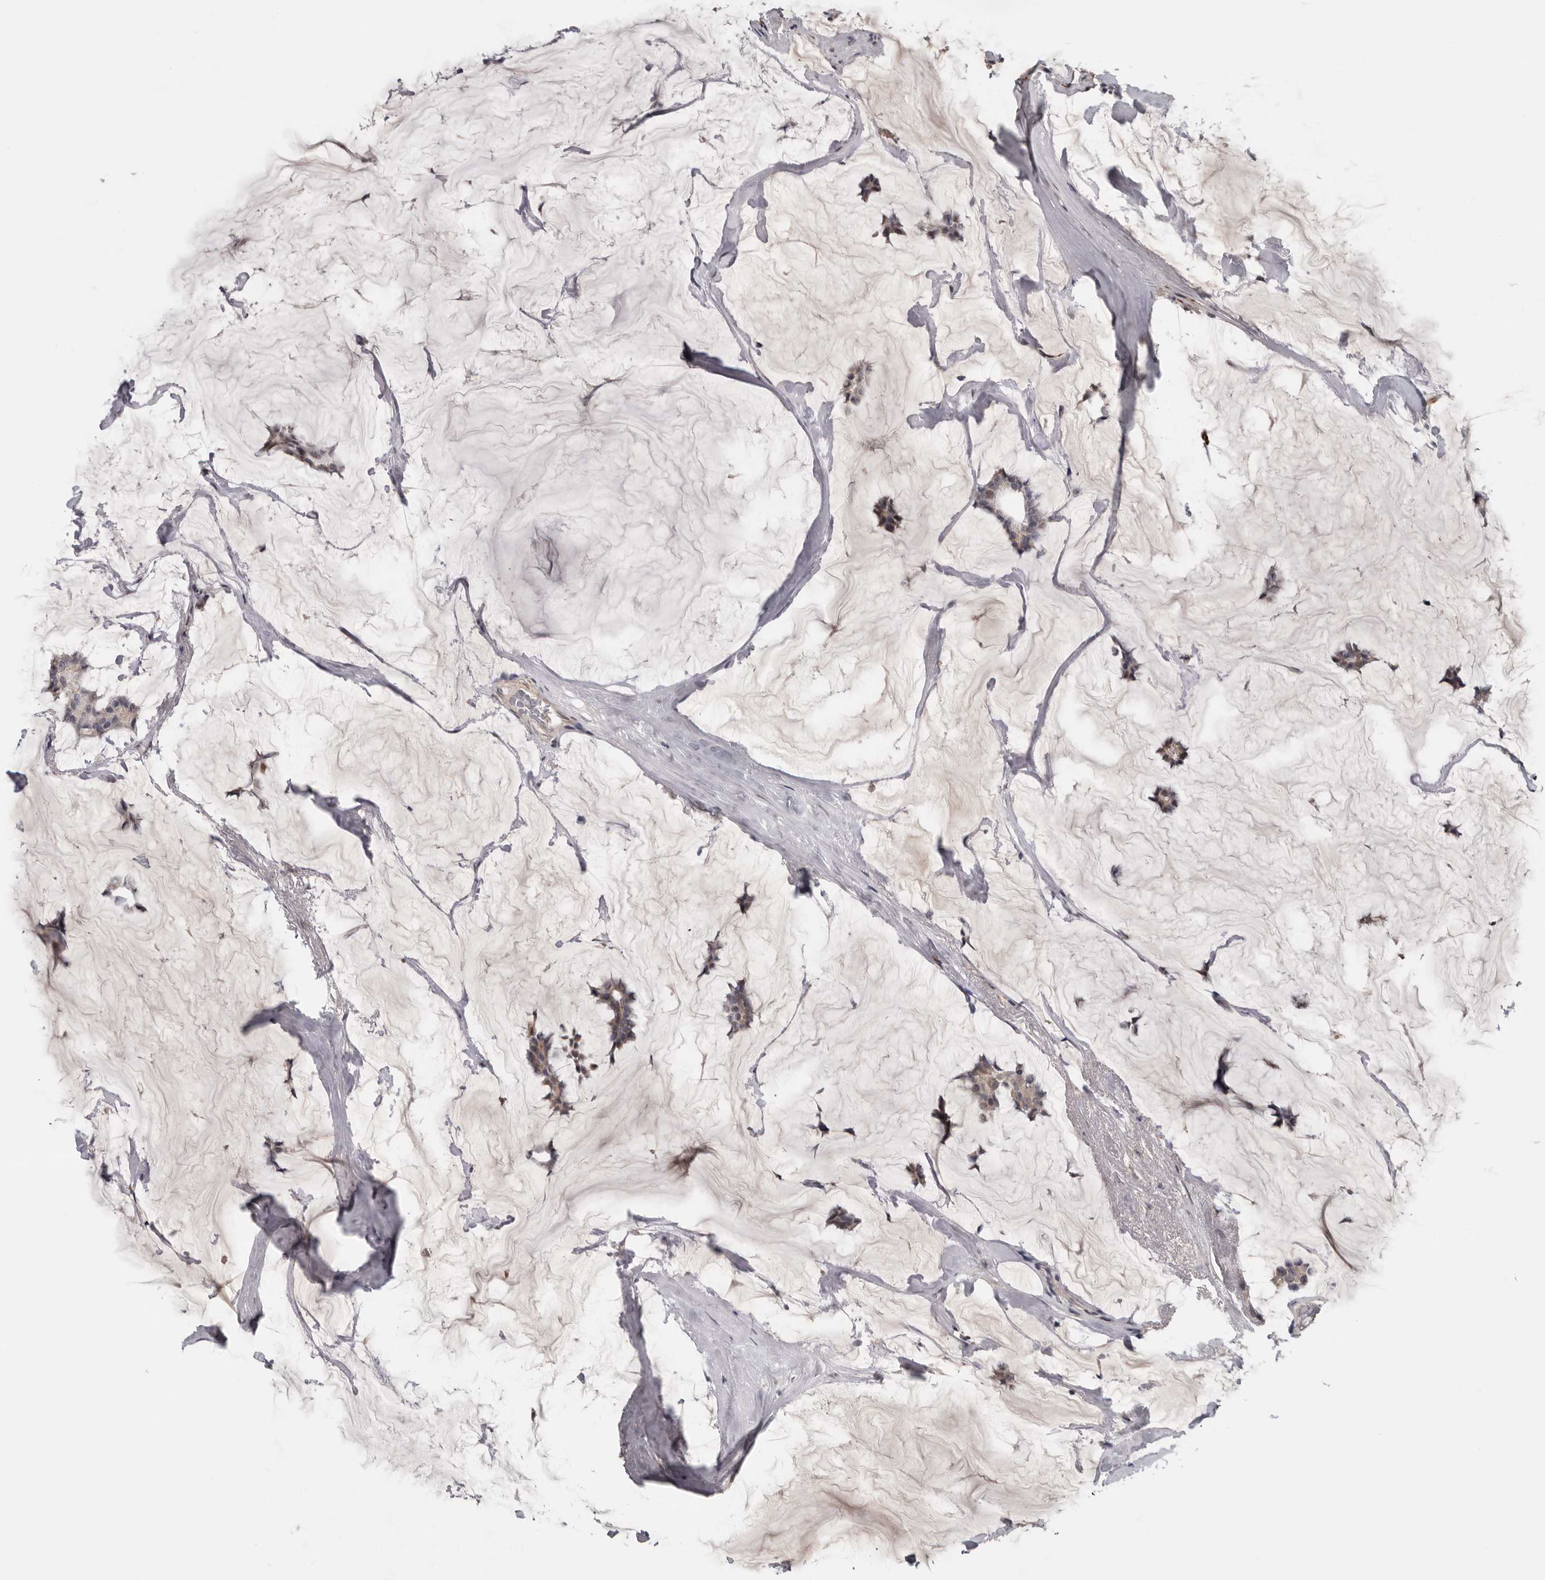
{"staining": {"intensity": "weak", "quantity": "25%-75%", "location": "cytoplasmic/membranous"}, "tissue": "breast cancer", "cell_type": "Tumor cells", "image_type": "cancer", "snomed": [{"axis": "morphology", "description": "Duct carcinoma"}, {"axis": "topography", "description": "Breast"}], "caption": "A histopathology image of human breast cancer stained for a protein shows weak cytoplasmic/membranous brown staining in tumor cells.", "gene": "MOGAT2", "patient": {"sex": "female", "age": 93}}